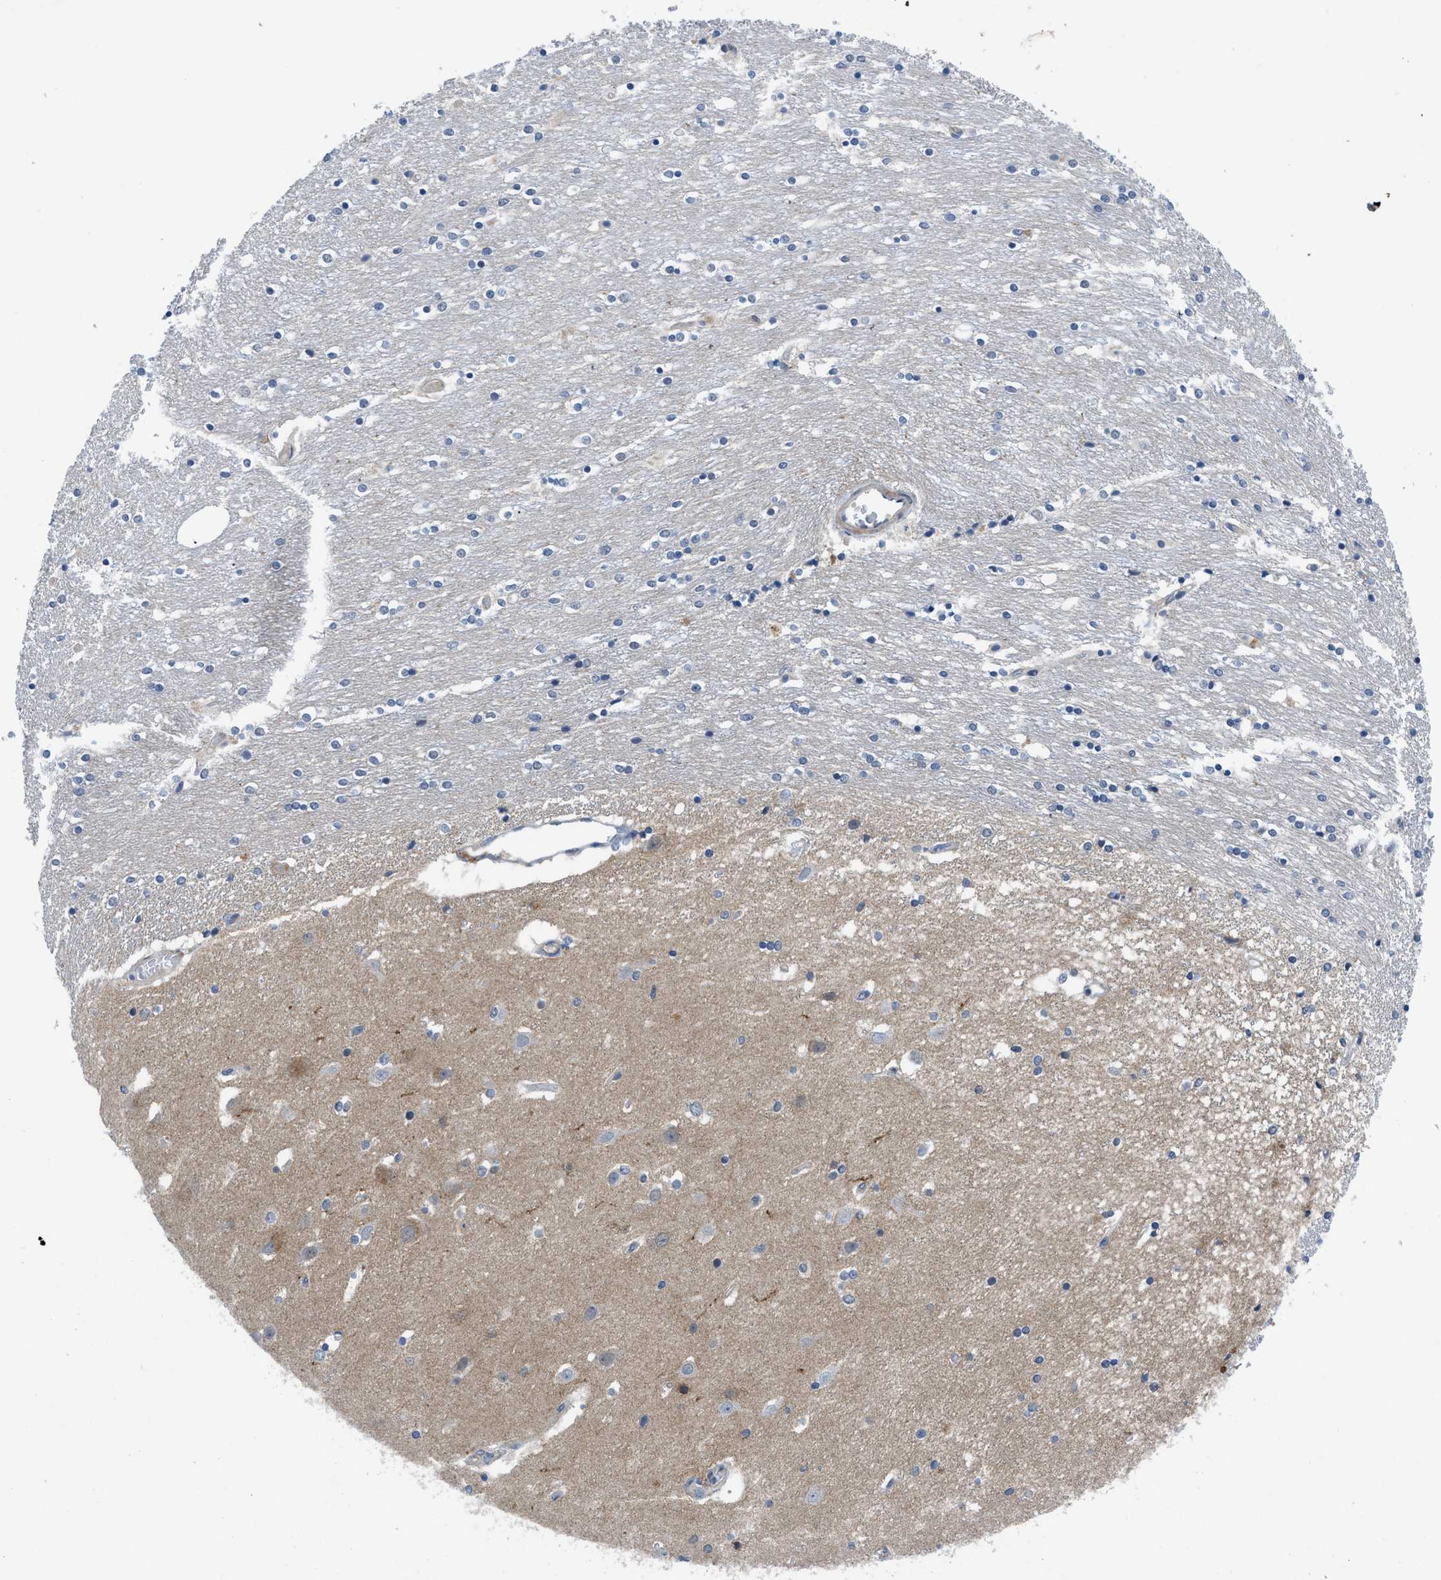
{"staining": {"intensity": "negative", "quantity": "none", "location": "none"}, "tissue": "caudate", "cell_type": "Glial cells", "image_type": "normal", "snomed": [{"axis": "morphology", "description": "Normal tissue, NOS"}, {"axis": "topography", "description": "Lateral ventricle wall"}], "caption": "Immunohistochemistry (IHC) image of normal caudate stained for a protein (brown), which demonstrates no staining in glial cells.", "gene": "PANX1", "patient": {"sex": "female", "age": 54}}